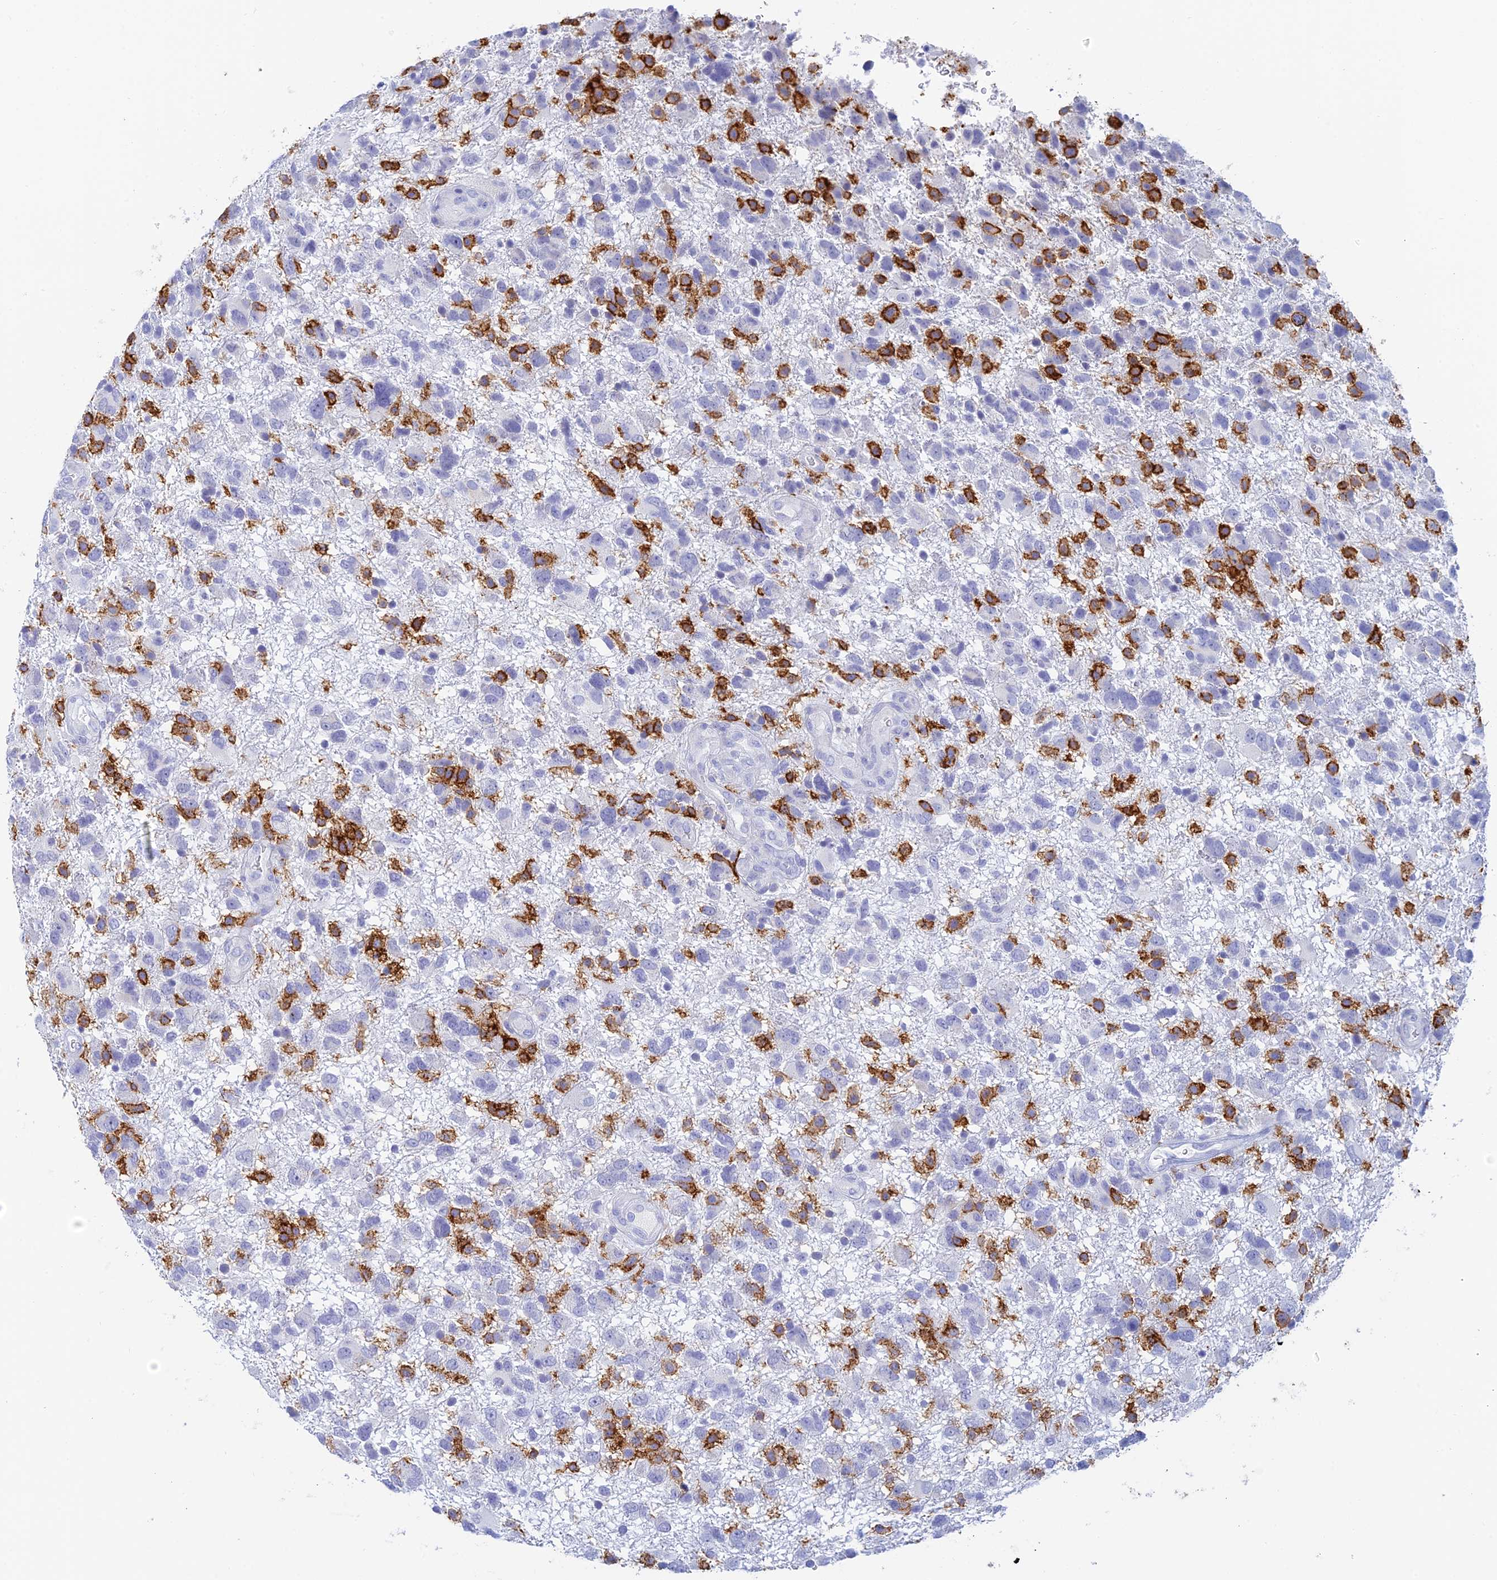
{"staining": {"intensity": "negative", "quantity": "none", "location": "none"}, "tissue": "glioma", "cell_type": "Tumor cells", "image_type": "cancer", "snomed": [{"axis": "morphology", "description": "Glioma, malignant, High grade"}, {"axis": "topography", "description": "Brain"}], "caption": "An IHC micrograph of glioma is shown. There is no staining in tumor cells of glioma.", "gene": "CEP152", "patient": {"sex": "male", "age": 61}}